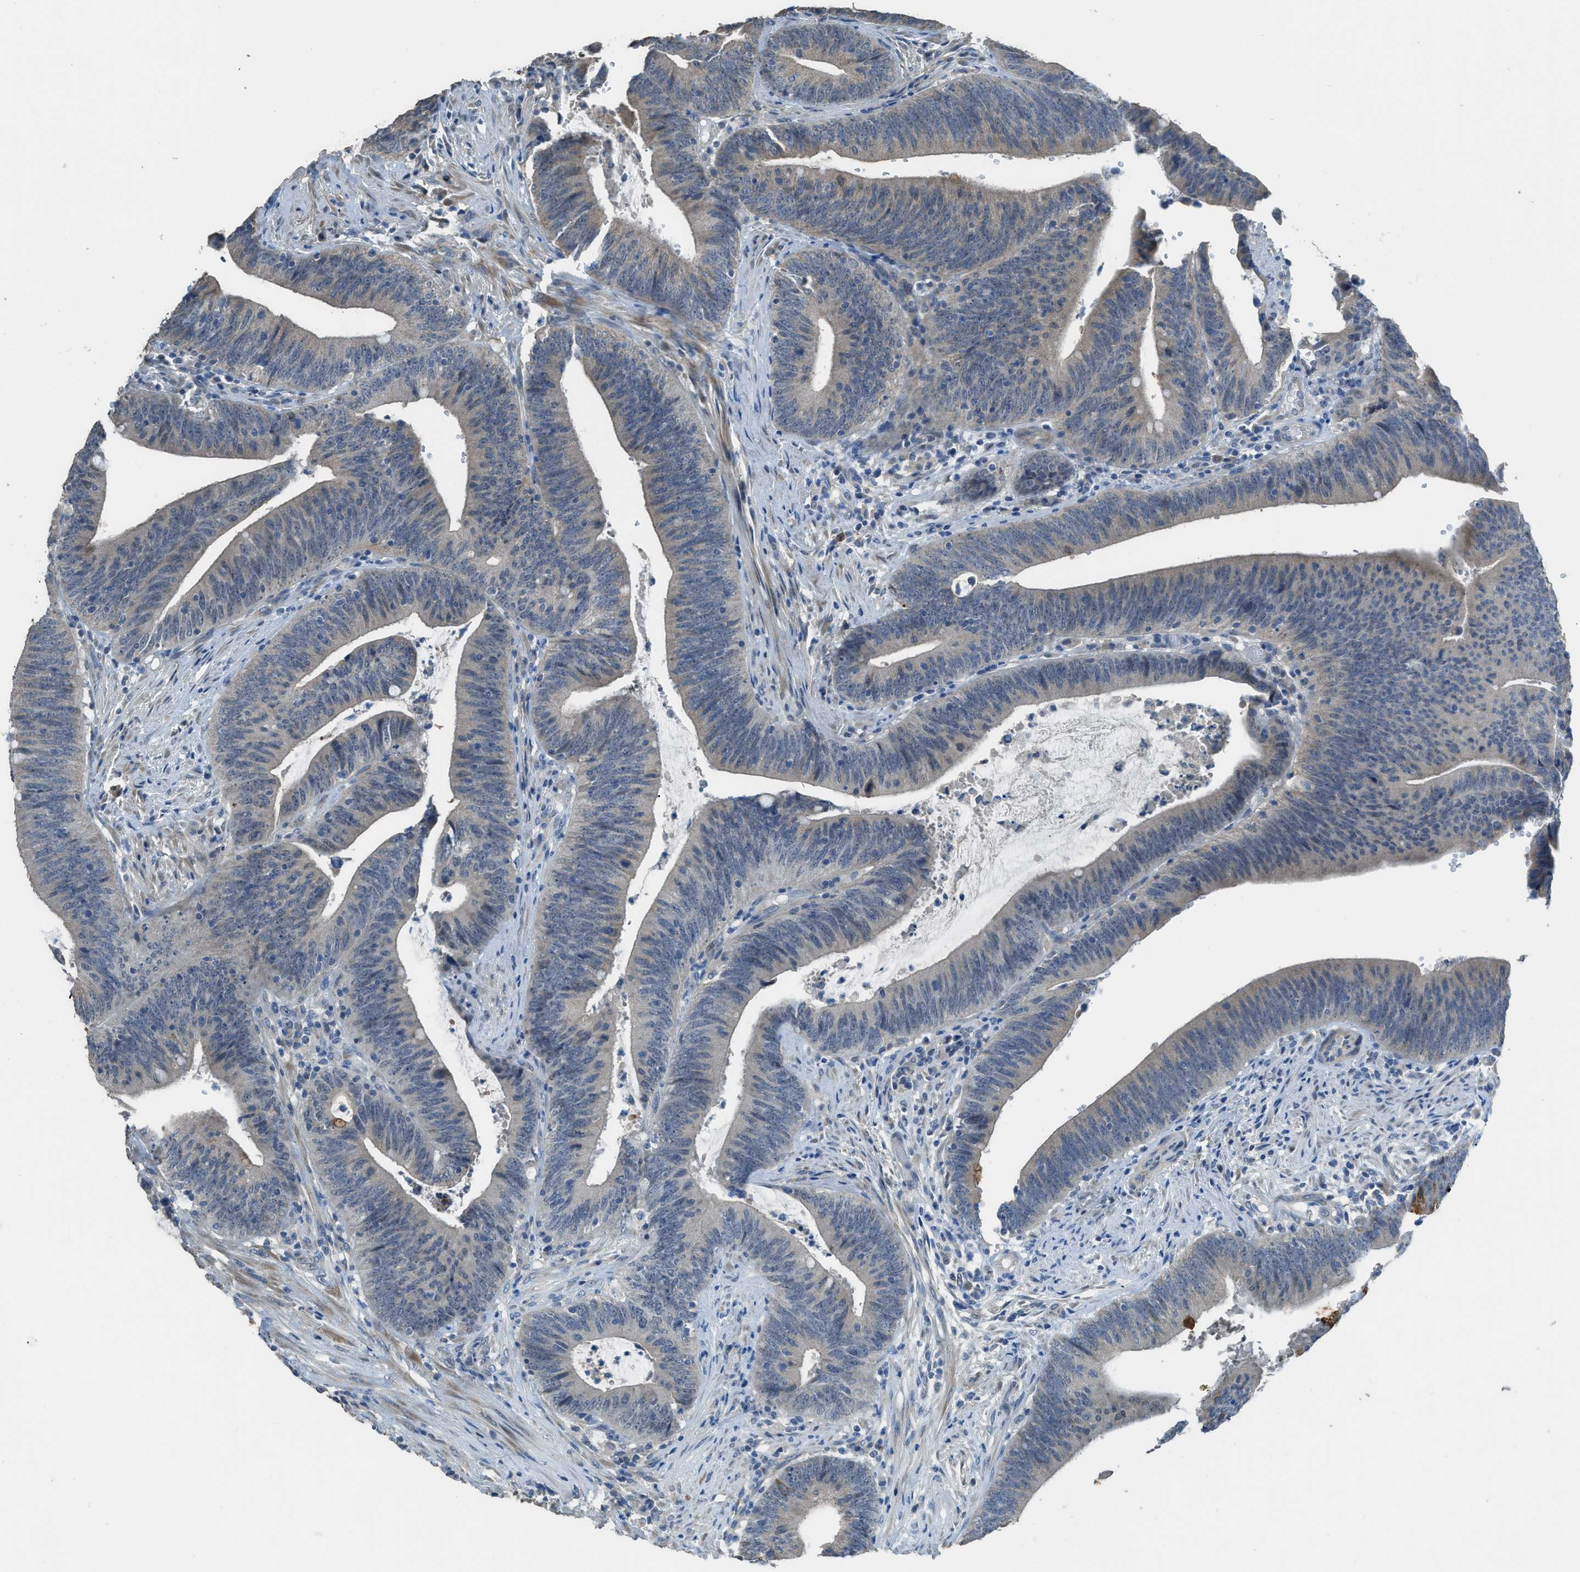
{"staining": {"intensity": "weak", "quantity": "<25%", "location": "cytoplasmic/membranous"}, "tissue": "colorectal cancer", "cell_type": "Tumor cells", "image_type": "cancer", "snomed": [{"axis": "morphology", "description": "Normal tissue, NOS"}, {"axis": "morphology", "description": "Adenocarcinoma, NOS"}, {"axis": "topography", "description": "Rectum"}], "caption": "This micrograph is of colorectal cancer stained with IHC to label a protein in brown with the nuclei are counter-stained blue. There is no staining in tumor cells. (DAB IHC, high magnification).", "gene": "TIMD4", "patient": {"sex": "female", "age": 66}}